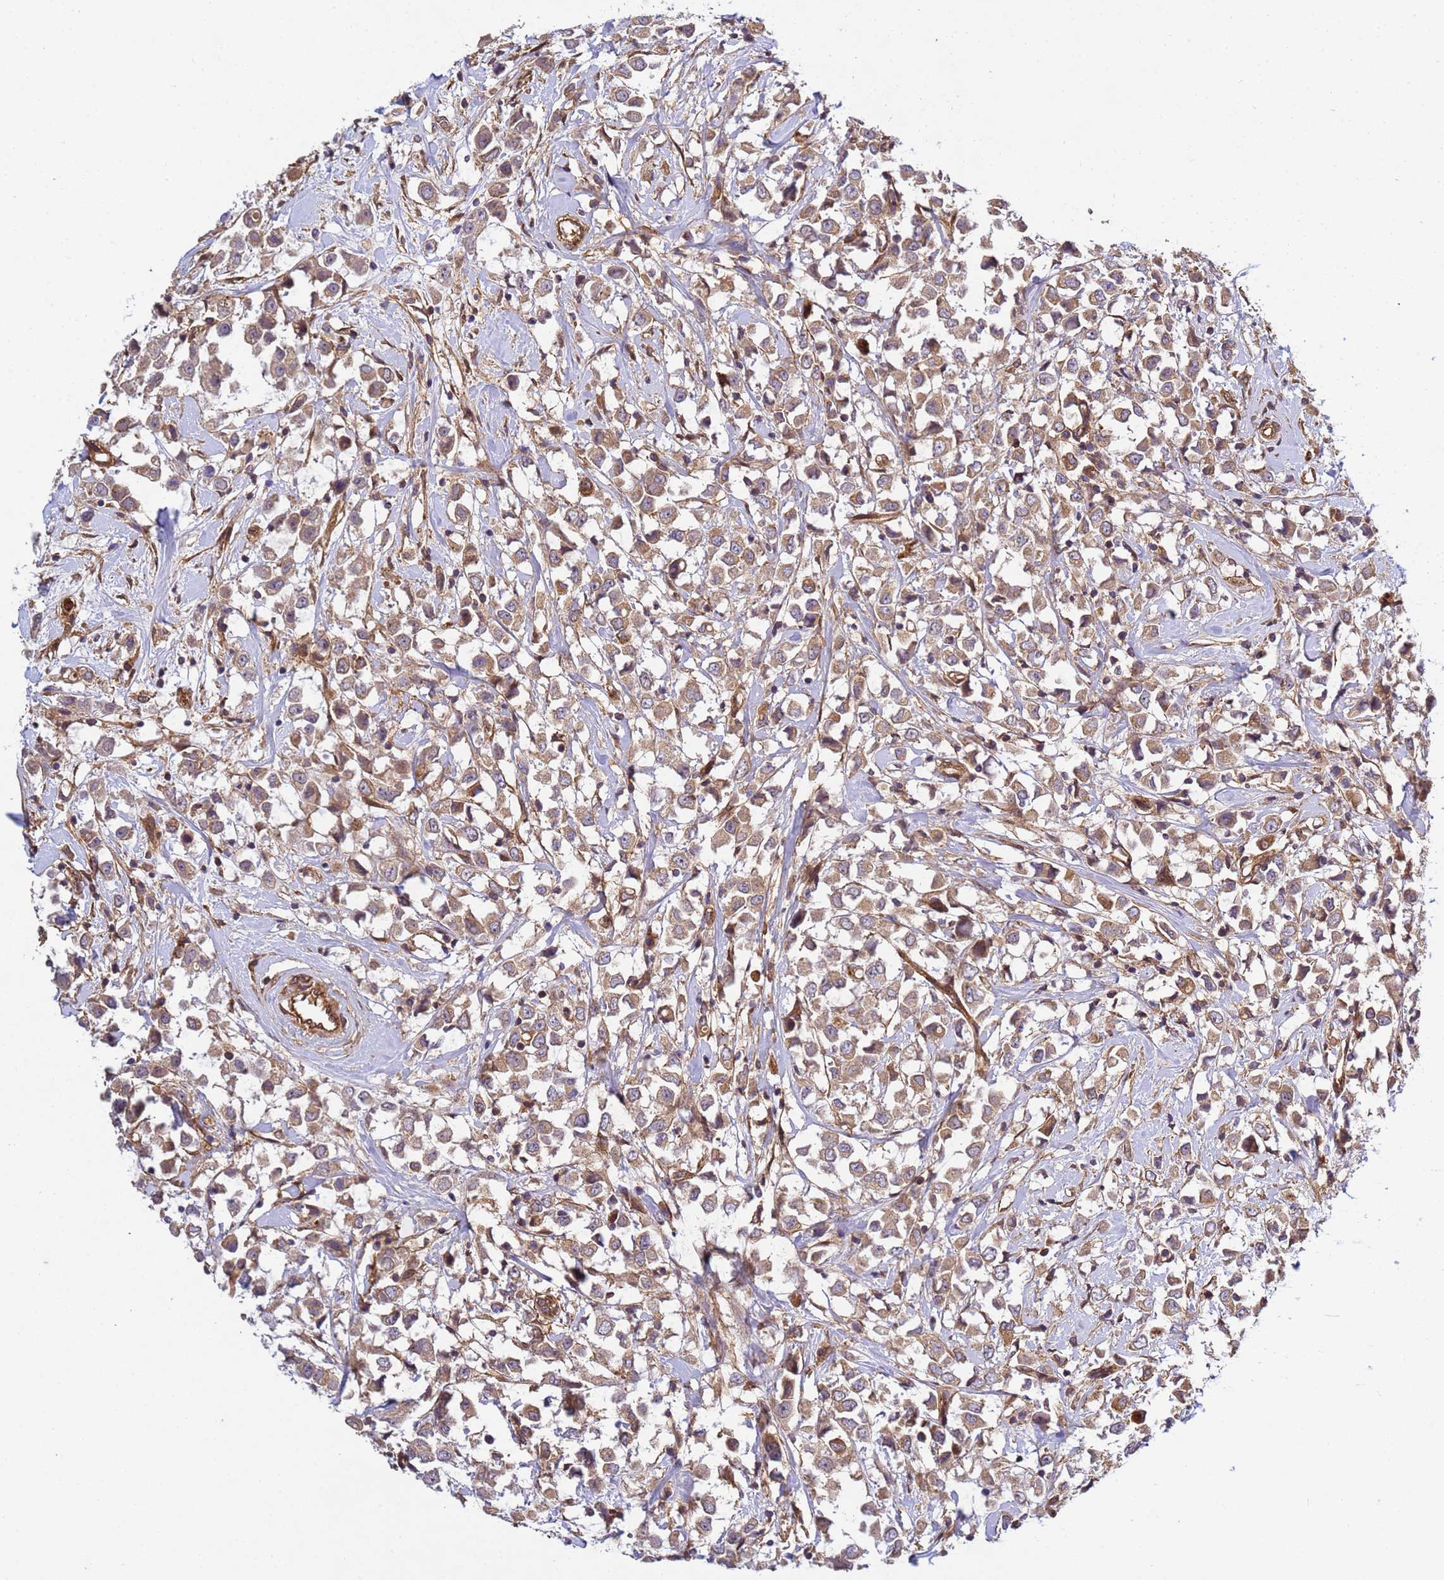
{"staining": {"intensity": "weak", "quantity": ">75%", "location": "cytoplasmic/membranous"}, "tissue": "breast cancer", "cell_type": "Tumor cells", "image_type": "cancer", "snomed": [{"axis": "morphology", "description": "Duct carcinoma"}, {"axis": "topography", "description": "Breast"}], "caption": "Immunohistochemical staining of intraductal carcinoma (breast) shows low levels of weak cytoplasmic/membranous positivity in approximately >75% of tumor cells. Immunohistochemistry stains the protein of interest in brown and the nuclei are stained blue.", "gene": "C8orf34", "patient": {"sex": "female", "age": 61}}